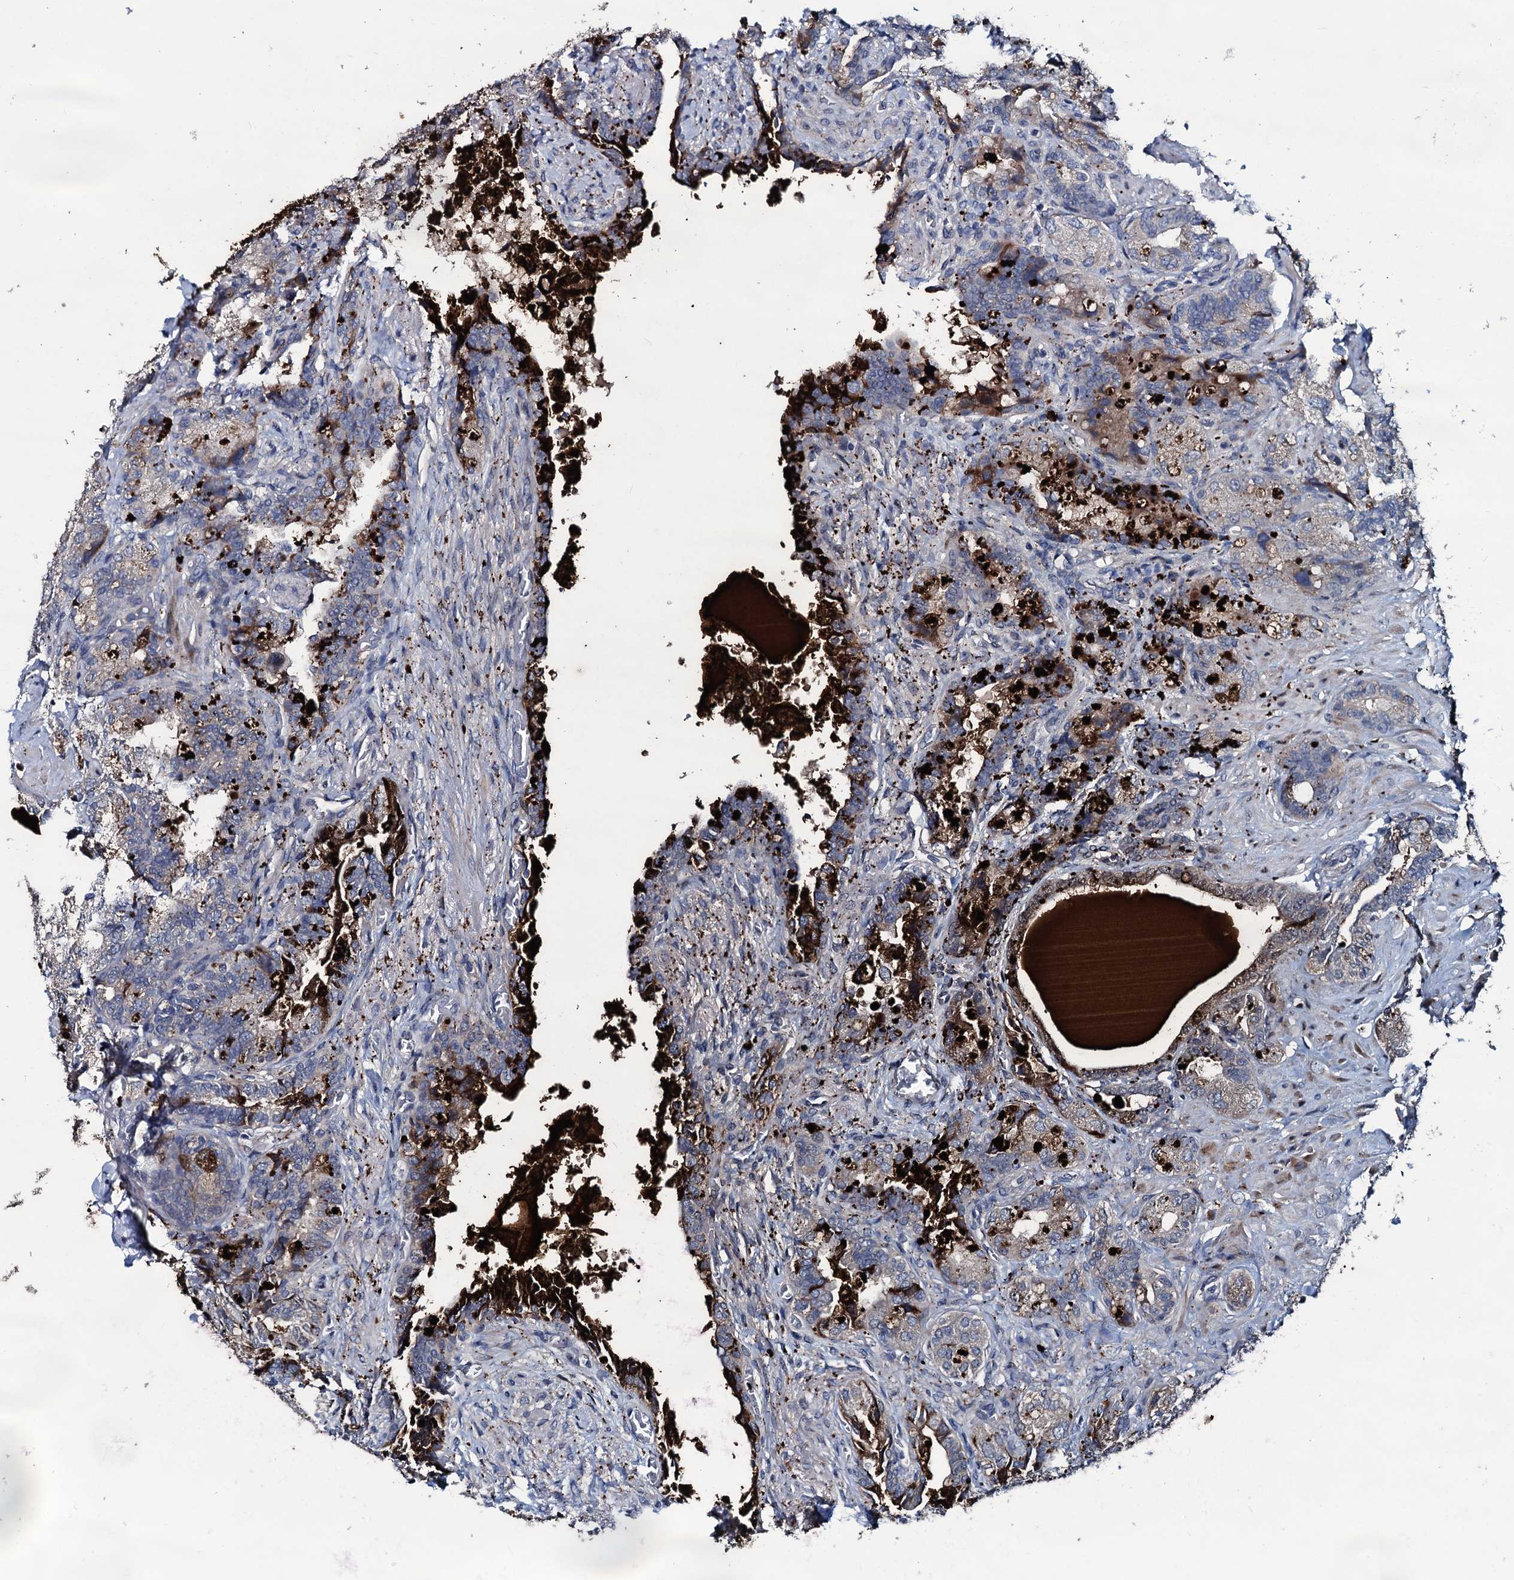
{"staining": {"intensity": "weak", "quantity": "<25%", "location": "cytoplasmic/membranous"}, "tissue": "seminal vesicle", "cell_type": "Glandular cells", "image_type": "normal", "snomed": [{"axis": "morphology", "description": "Normal tissue, NOS"}, {"axis": "topography", "description": "Prostate and seminal vesicle, NOS"}, {"axis": "topography", "description": "Prostate"}, {"axis": "topography", "description": "Seminal veicle"}], "caption": "Normal seminal vesicle was stained to show a protein in brown. There is no significant positivity in glandular cells. The staining is performed using DAB brown chromogen with nuclei counter-stained in using hematoxylin.", "gene": "IL12B", "patient": {"sex": "male", "age": 67}}